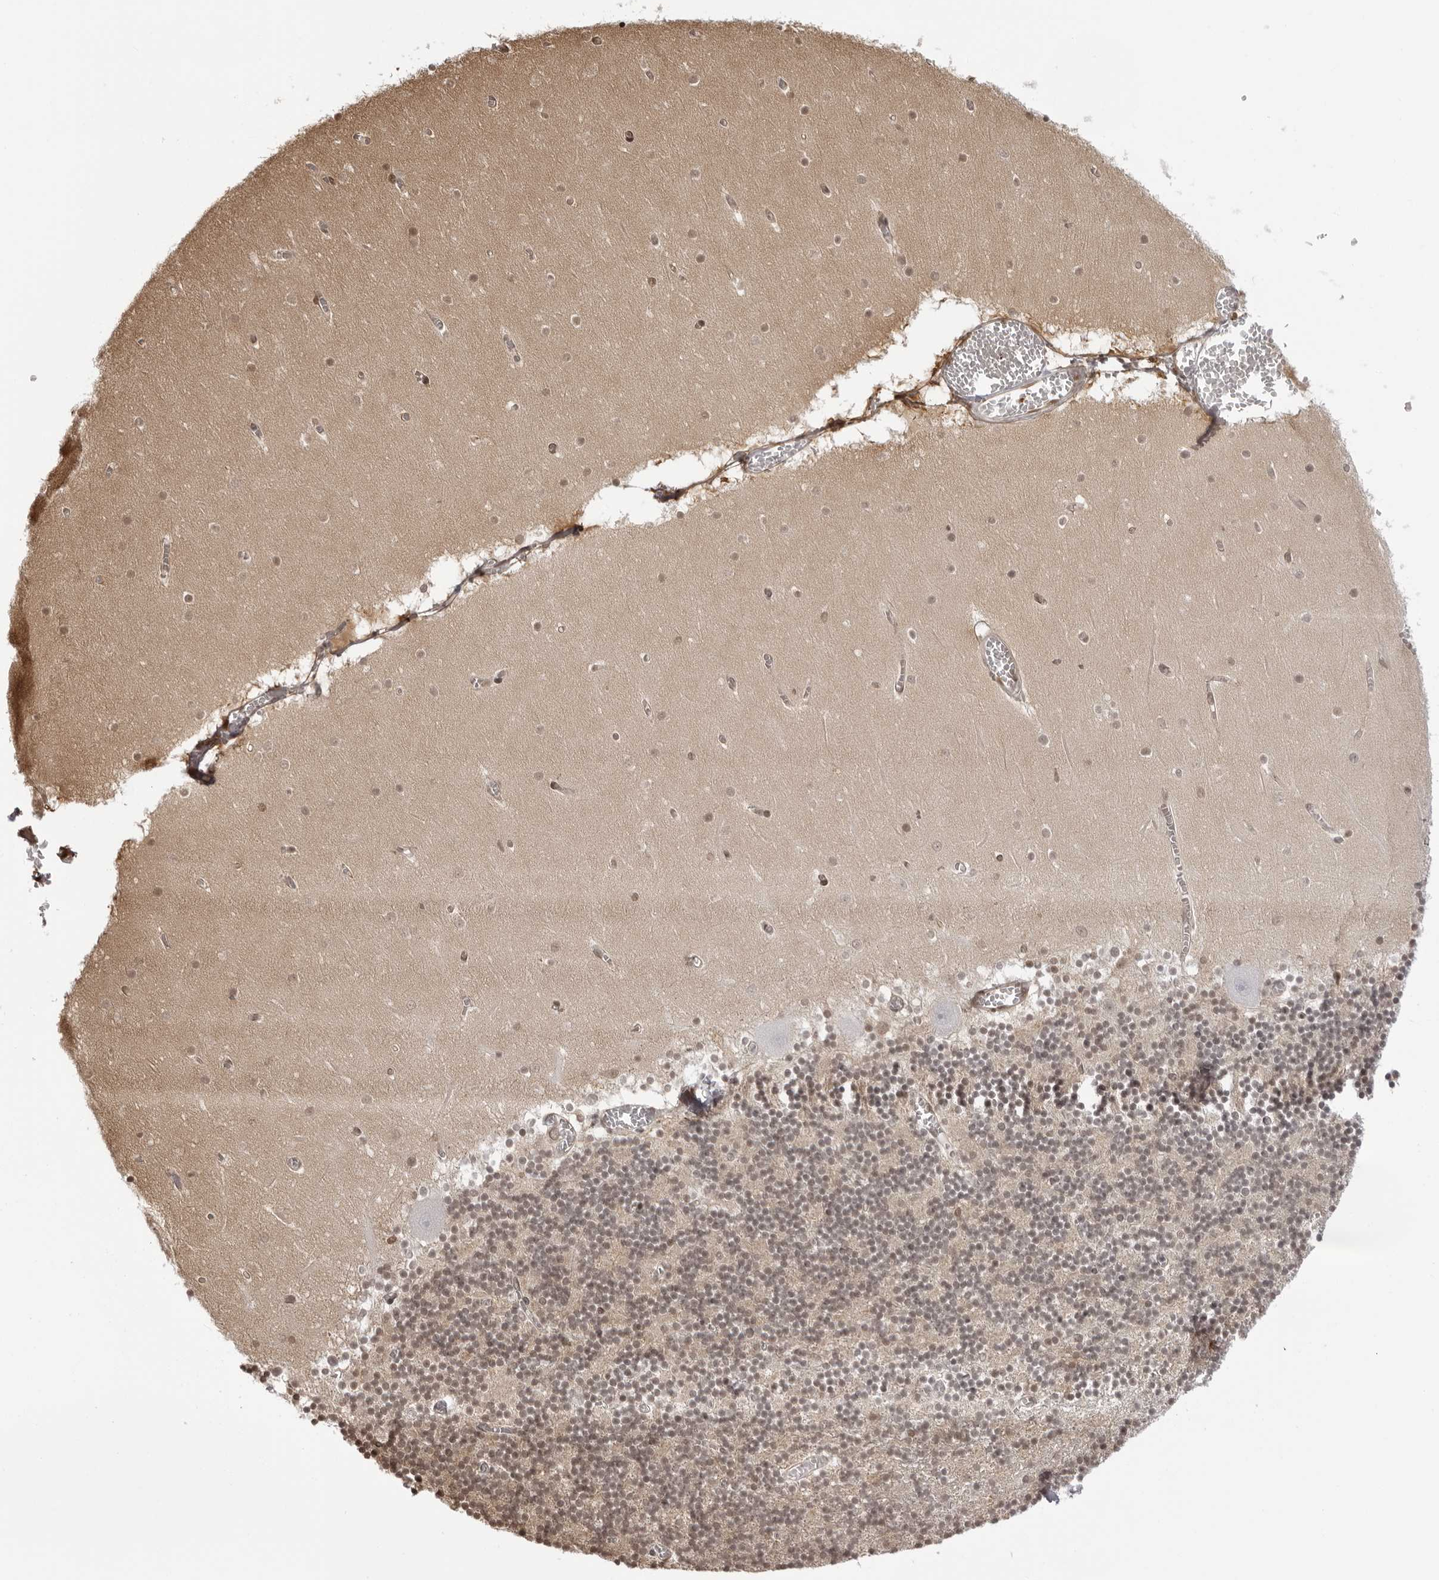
{"staining": {"intensity": "weak", "quantity": ">75%", "location": "nuclear"}, "tissue": "cerebellum", "cell_type": "Cells in granular layer", "image_type": "normal", "snomed": [{"axis": "morphology", "description": "Normal tissue, NOS"}, {"axis": "topography", "description": "Cerebellum"}], "caption": "Immunohistochemistry of benign cerebellum shows low levels of weak nuclear positivity in about >75% of cells in granular layer.", "gene": "HSPA4", "patient": {"sex": "female", "age": 28}}